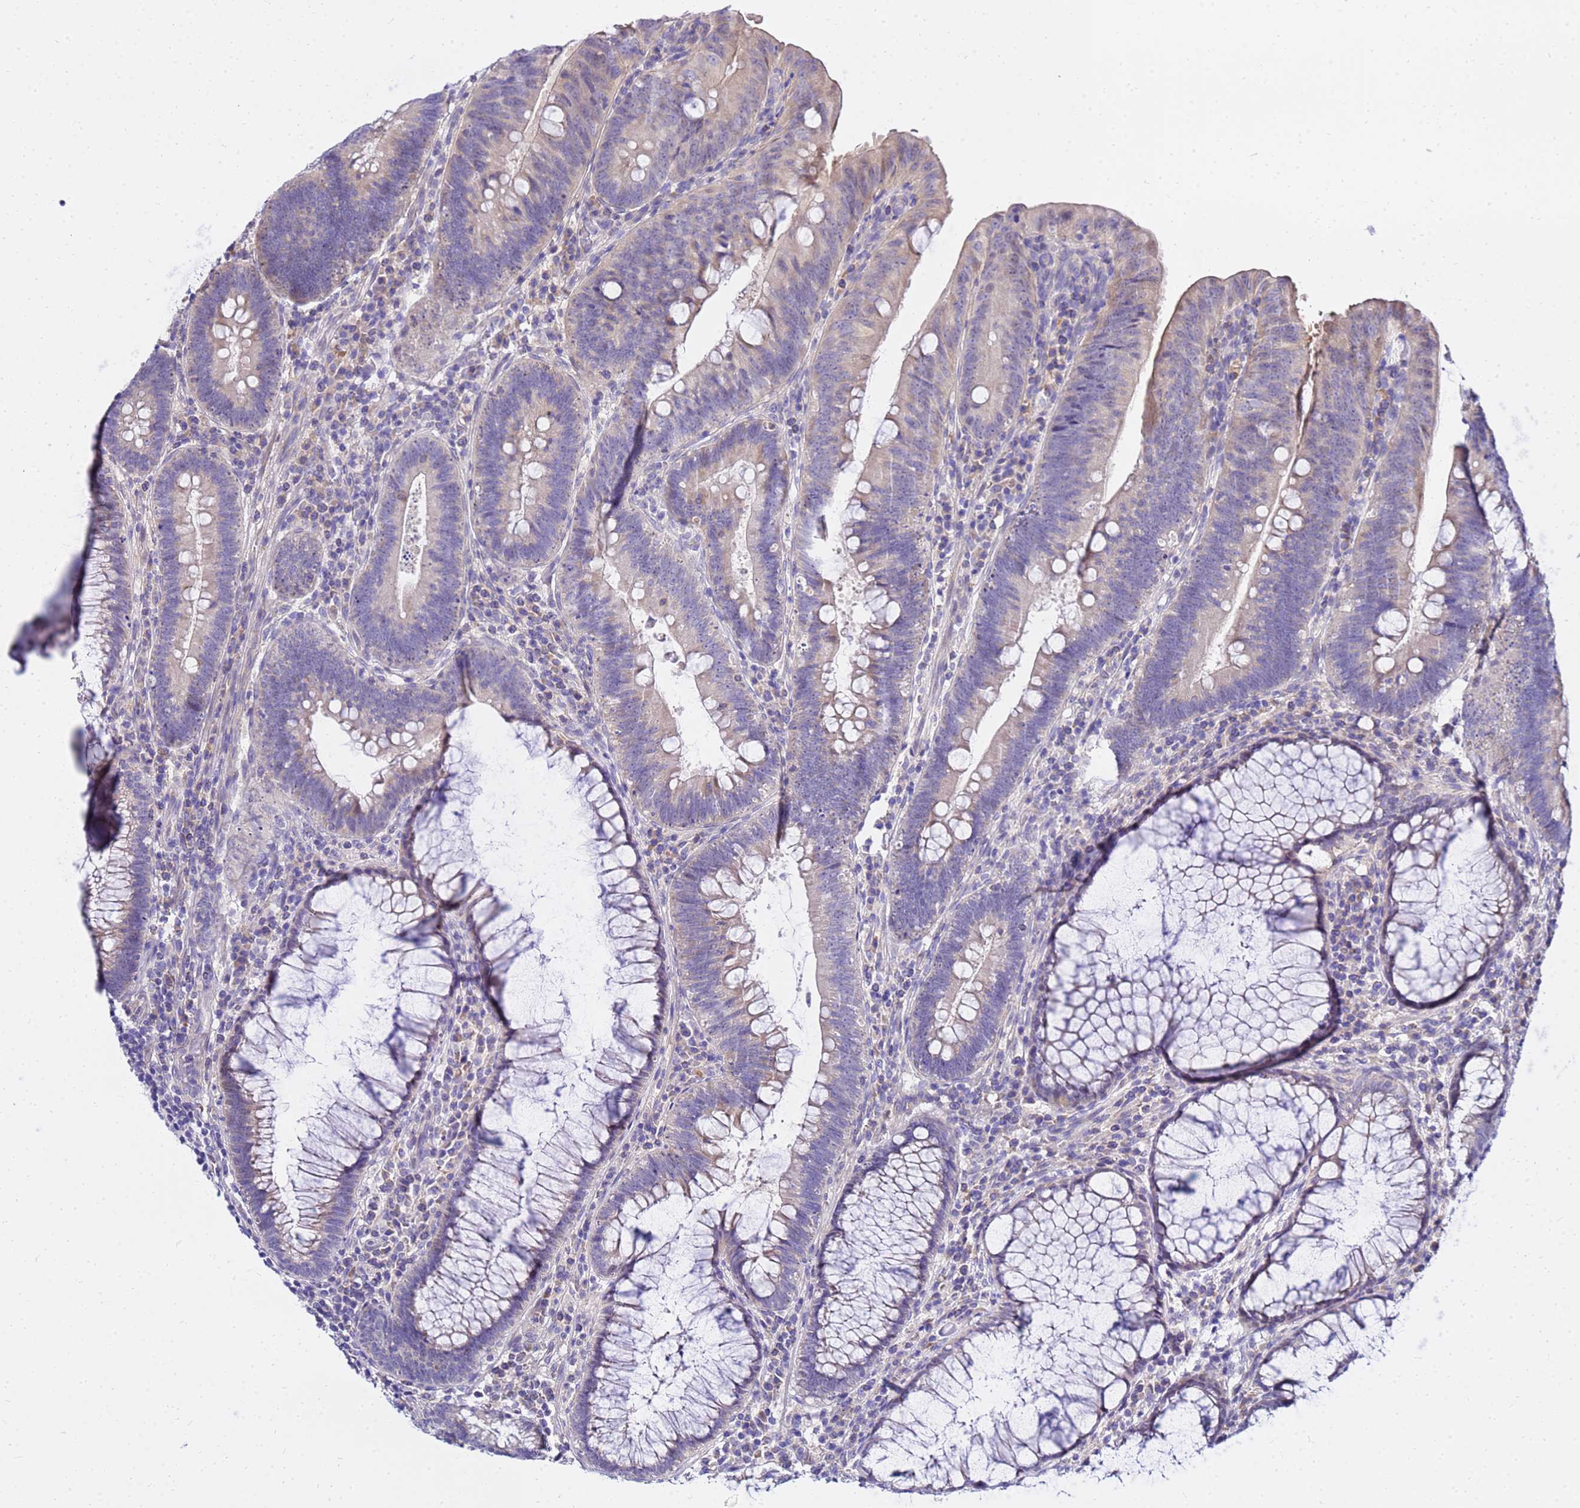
{"staining": {"intensity": "weak", "quantity": "<25%", "location": "cytoplasmic/membranous"}, "tissue": "colorectal cancer", "cell_type": "Tumor cells", "image_type": "cancer", "snomed": [{"axis": "morphology", "description": "Adenocarcinoma, NOS"}, {"axis": "topography", "description": "Rectum"}], "caption": "Histopathology image shows no protein staining in tumor cells of adenocarcinoma (colorectal) tissue. (DAB immunohistochemistry visualized using brightfield microscopy, high magnification).", "gene": "HERC5", "patient": {"sex": "female", "age": 75}}